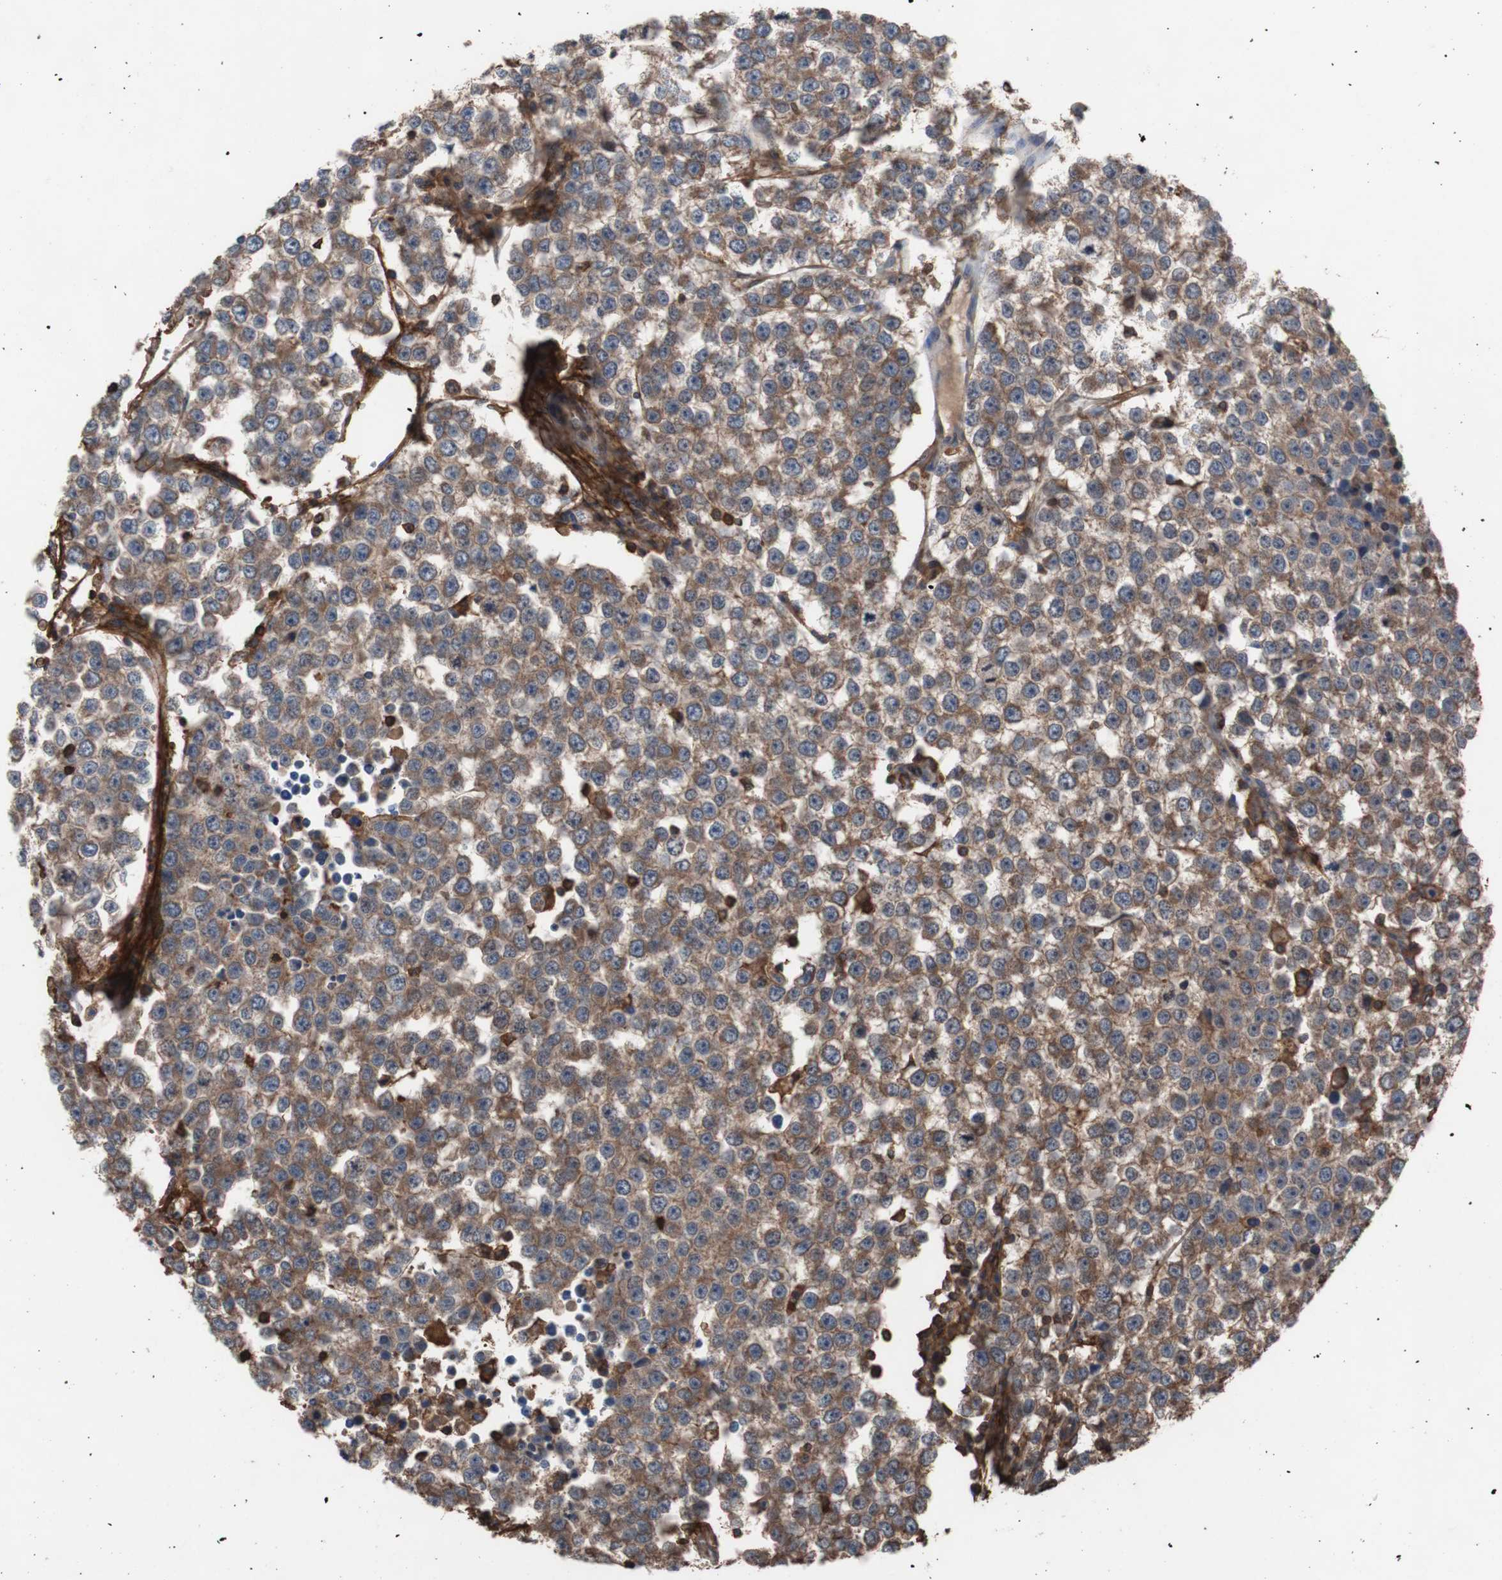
{"staining": {"intensity": "moderate", "quantity": ">75%", "location": "cytoplasmic/membranous"}, "tissue": "testis cancer", "cell_type": "Tumor cells", "image_type": "cancer", "snomed": [{"axis": "morphology", "description": "Seminoma, NOS"}, {"axis": "morphology", "description": "Carcinoma, Embryonal, NOS"}, {"axis": "topography", "description": "Testis"}], "caption": "Human testis cancer (embryonal carcinoma) stained for a protein (brown) displays moderate cytoplasmic/membranous positive staining in approximately >75% of tumor cells.", "gene": "COL6A2", "patient": {"sex": "male", "age": 52}}